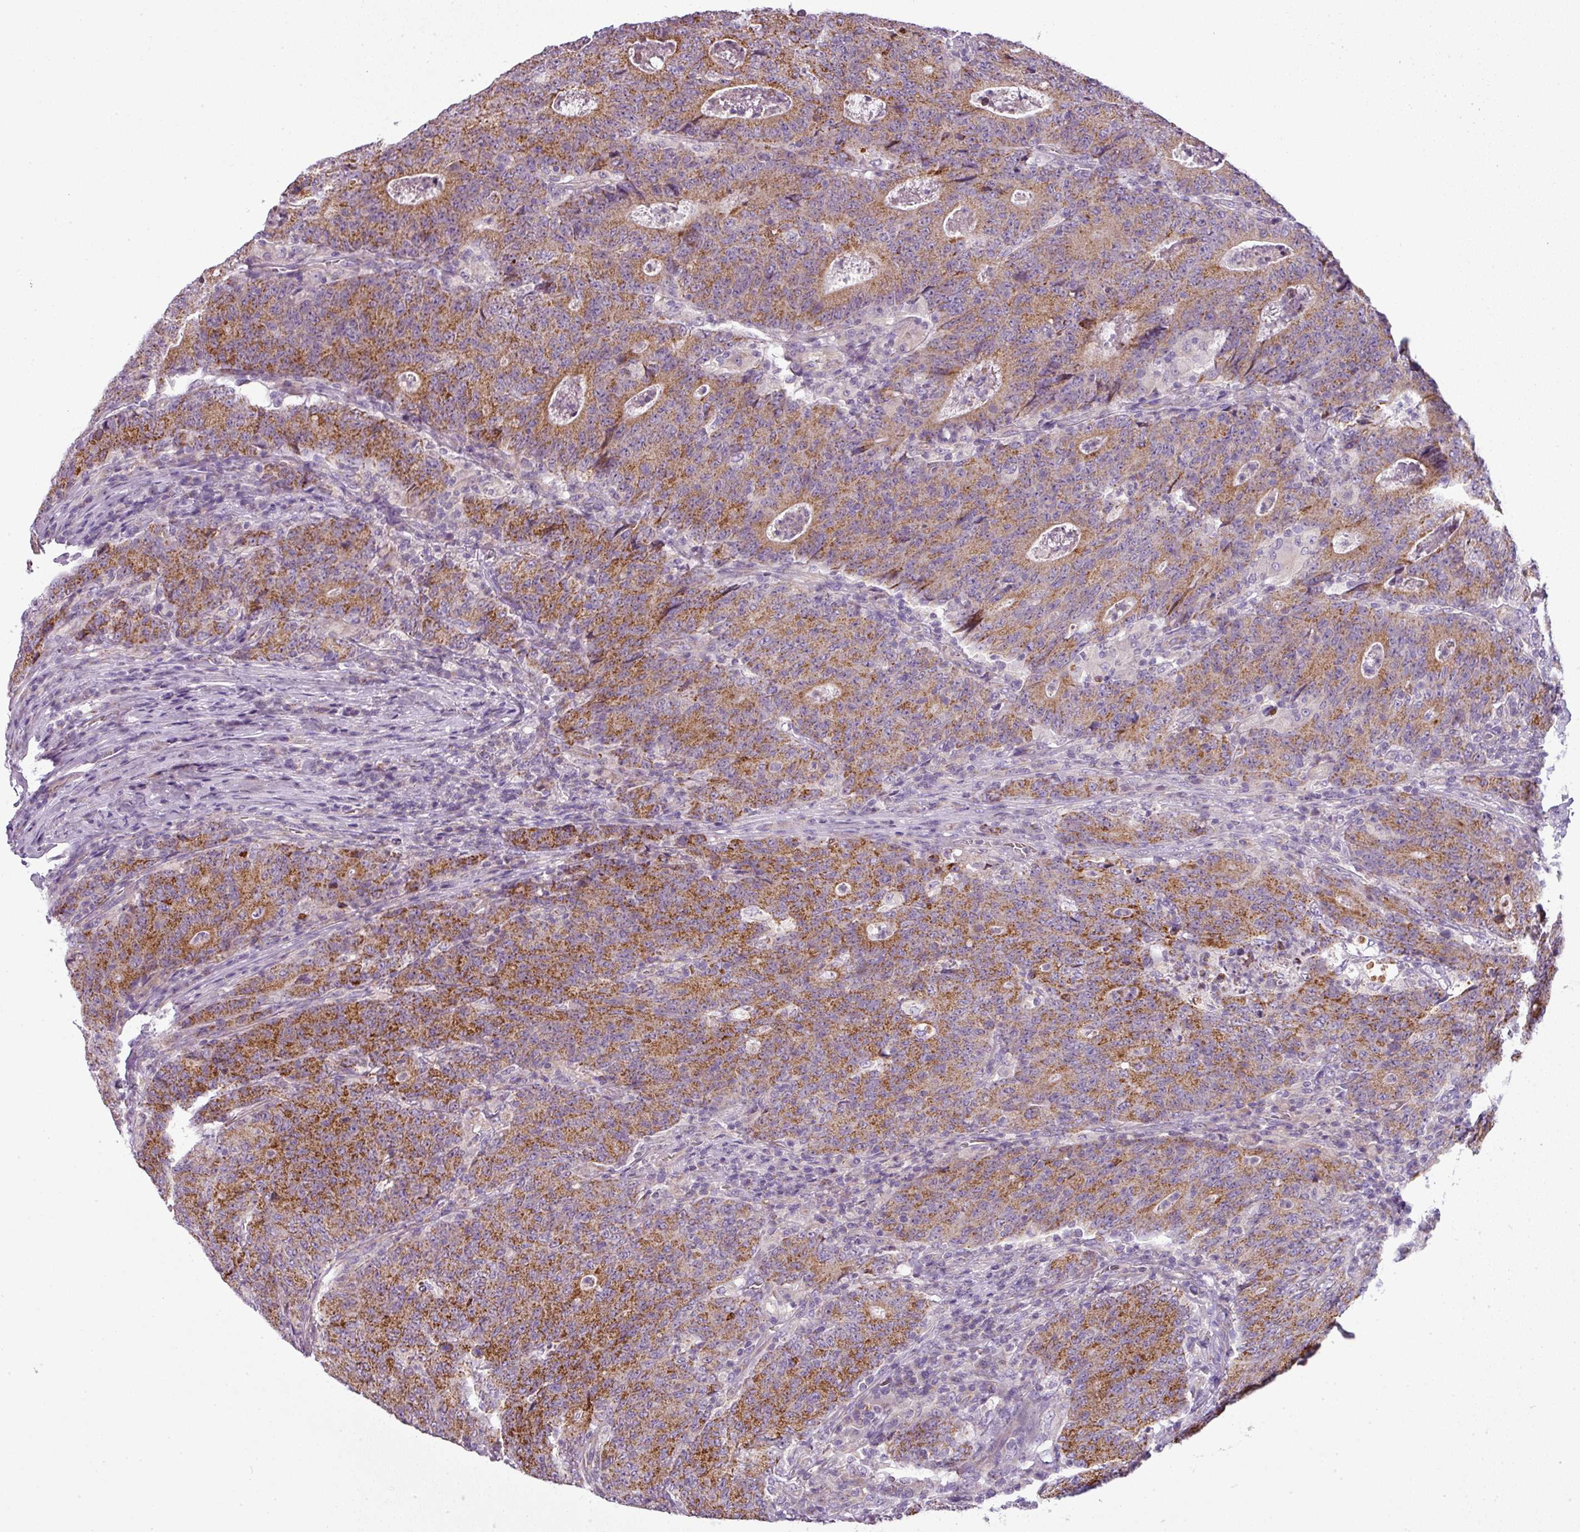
{"staining": {"intensity": "moderate", "quantity": ">75%", "location": "cytoplasmic/membranous"}, "tissue": "colorectal cancer", "cell_type": "Tumor cells", "image_type": "cancer", "snomed": [{"axis": "morphology", "description": "Adenocarcinoma, NOS"}, {"axis": "topography", "description": "Colon"}], "caption": "A high-resolution micrograph shows immunohistochemistry staining of colorectal adenocarcinoma, which exhibits moderate cytoplasmic/membranous staining in approximately >75% of tumor cells.", "gene": "PNMA6A", "patient": {"sex": "female", "age": 75}}